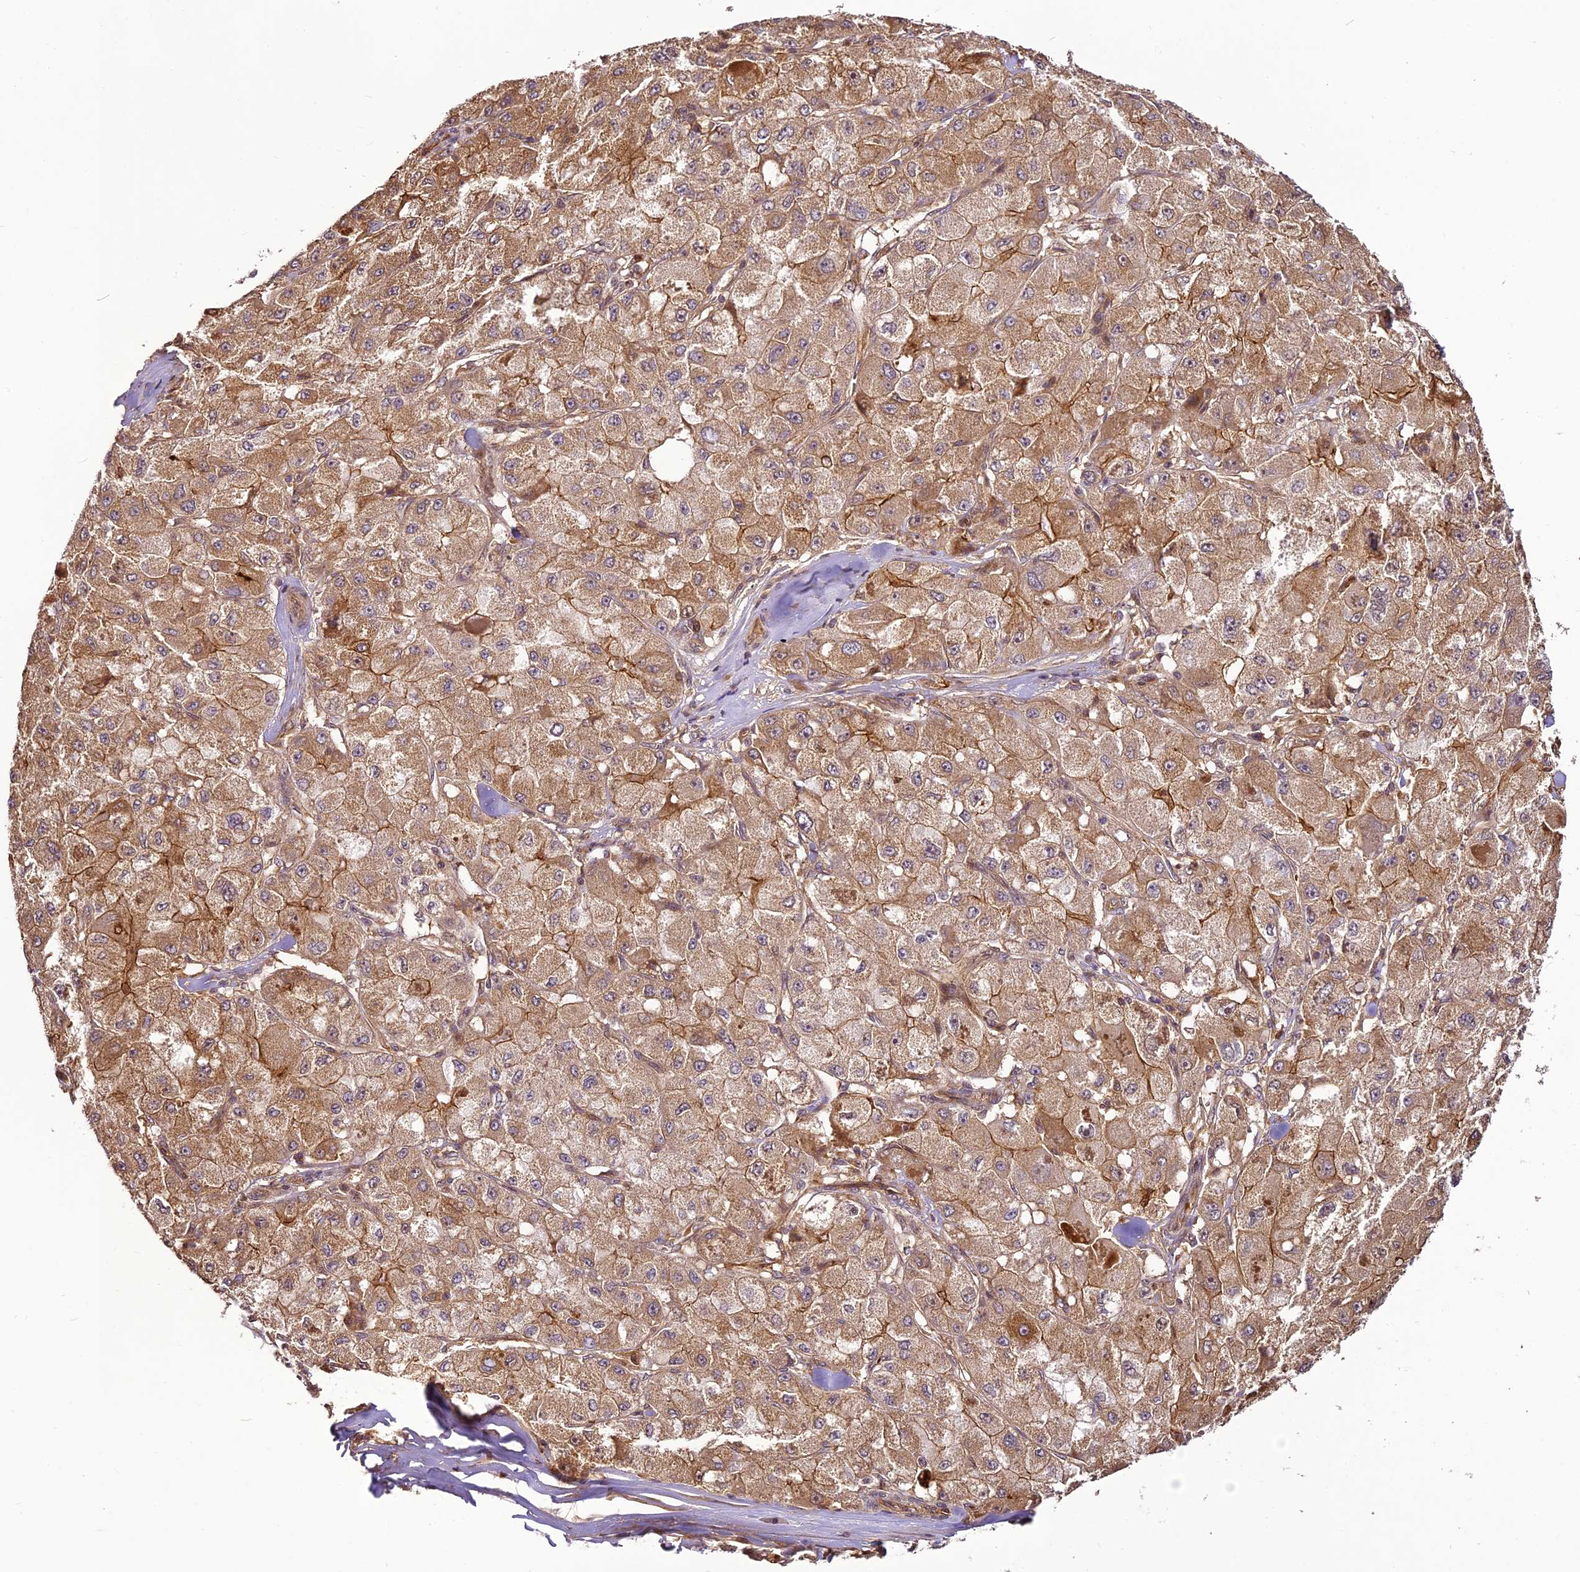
{"staining": {"intensity": "moderate", "quantity": ">75%", "location": "cytoplasmic/membranous"}, "tissue": "liver cancer", "cell_type": "Tumor cells", "image_type": "cancer", "snomed": [{"axis": "morphology", "description": "Carcinoma, Hepatocellular, NOS"}, {"axis": "topography", "description": "Liver"}], "caption": "DAB (3,3'-diaminobenzidine) immunohistochemical staining of liver hepatocellular carcinoma exhibits moderate cytoplasmic/membranous protein expression in approximately >75% of tumor cells.", "gene": "BCDIN3D", "patient": {"sex": "male", "age": 80}}